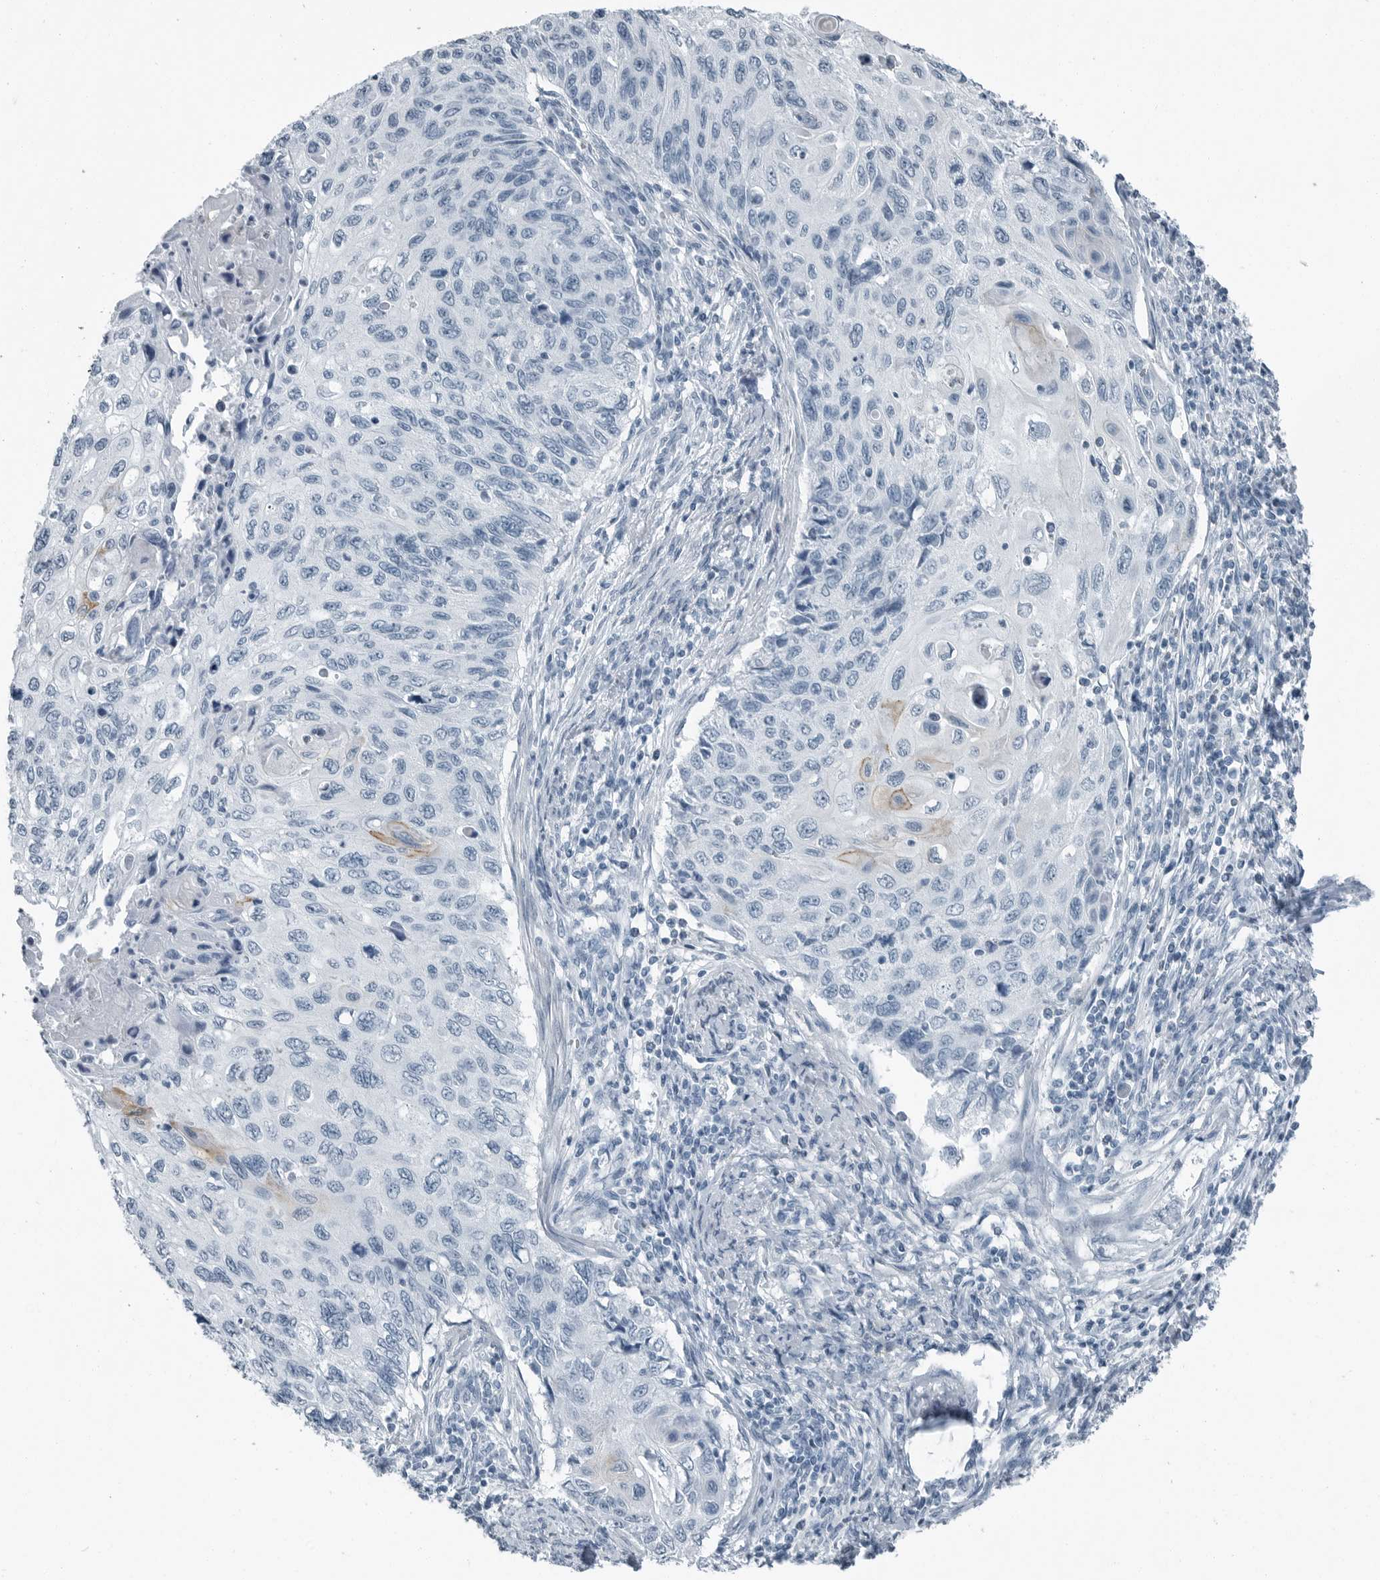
{"staining": {"intensity": "negative", "quantity": "none", "location": "none"}, "tissue": "cervical cancer", "cell_type": "Tumor cells", "image_type": "cancer", "snomed": [{"axis": "morphology", "description": "Squamous cell carcinoma, NOS"}, {"axis": "topography", "description": "Cervix"}], "caption": "Immunohistochemical staining of squamous cell carcinoma (cervical) shows no significant positivity in tumor cells.", "gene": "FABP6", "patient": {"sex": "female", "age": 70}}